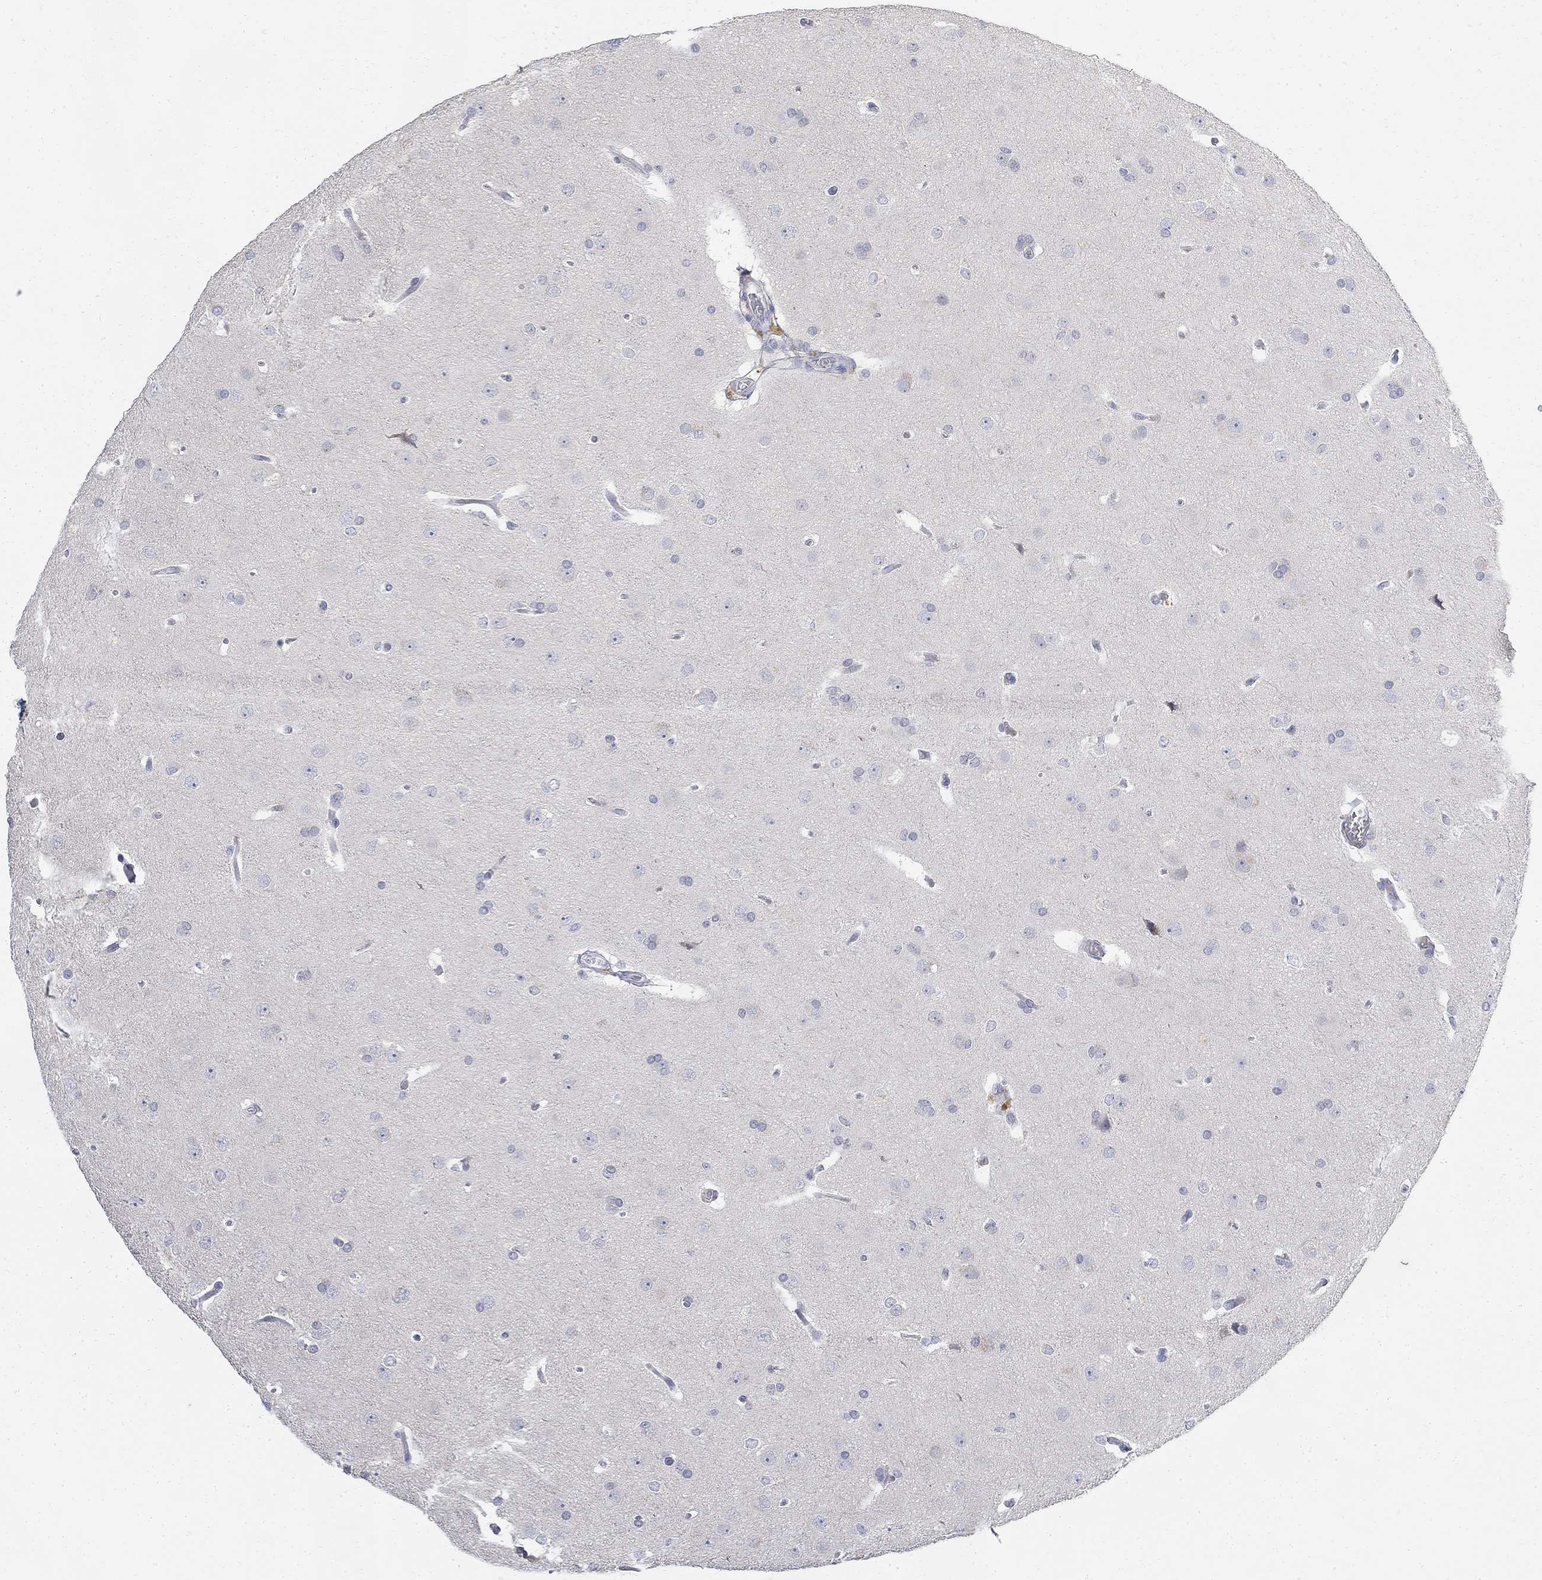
{"staining": {"intensity": "negative", "quantity": "none", "location": "none"}, "tissue": "glioma", "cell_type": "Tumor cells", "image_type": "cancer", "snomed": [{"axis": "morphology", "description": "Glioma, malignant, Low grade"}, {"axis": "topography", "description": "Brain"}], "caption": "Tumor cells are negative for brown protein staining in glioma. (Brightfield microscopy of DAB (3,3'-diaminobenzidine) IHC at high magnification).", "gene": "FNDC5", "patient": {"sex": "female", "age": 32}}